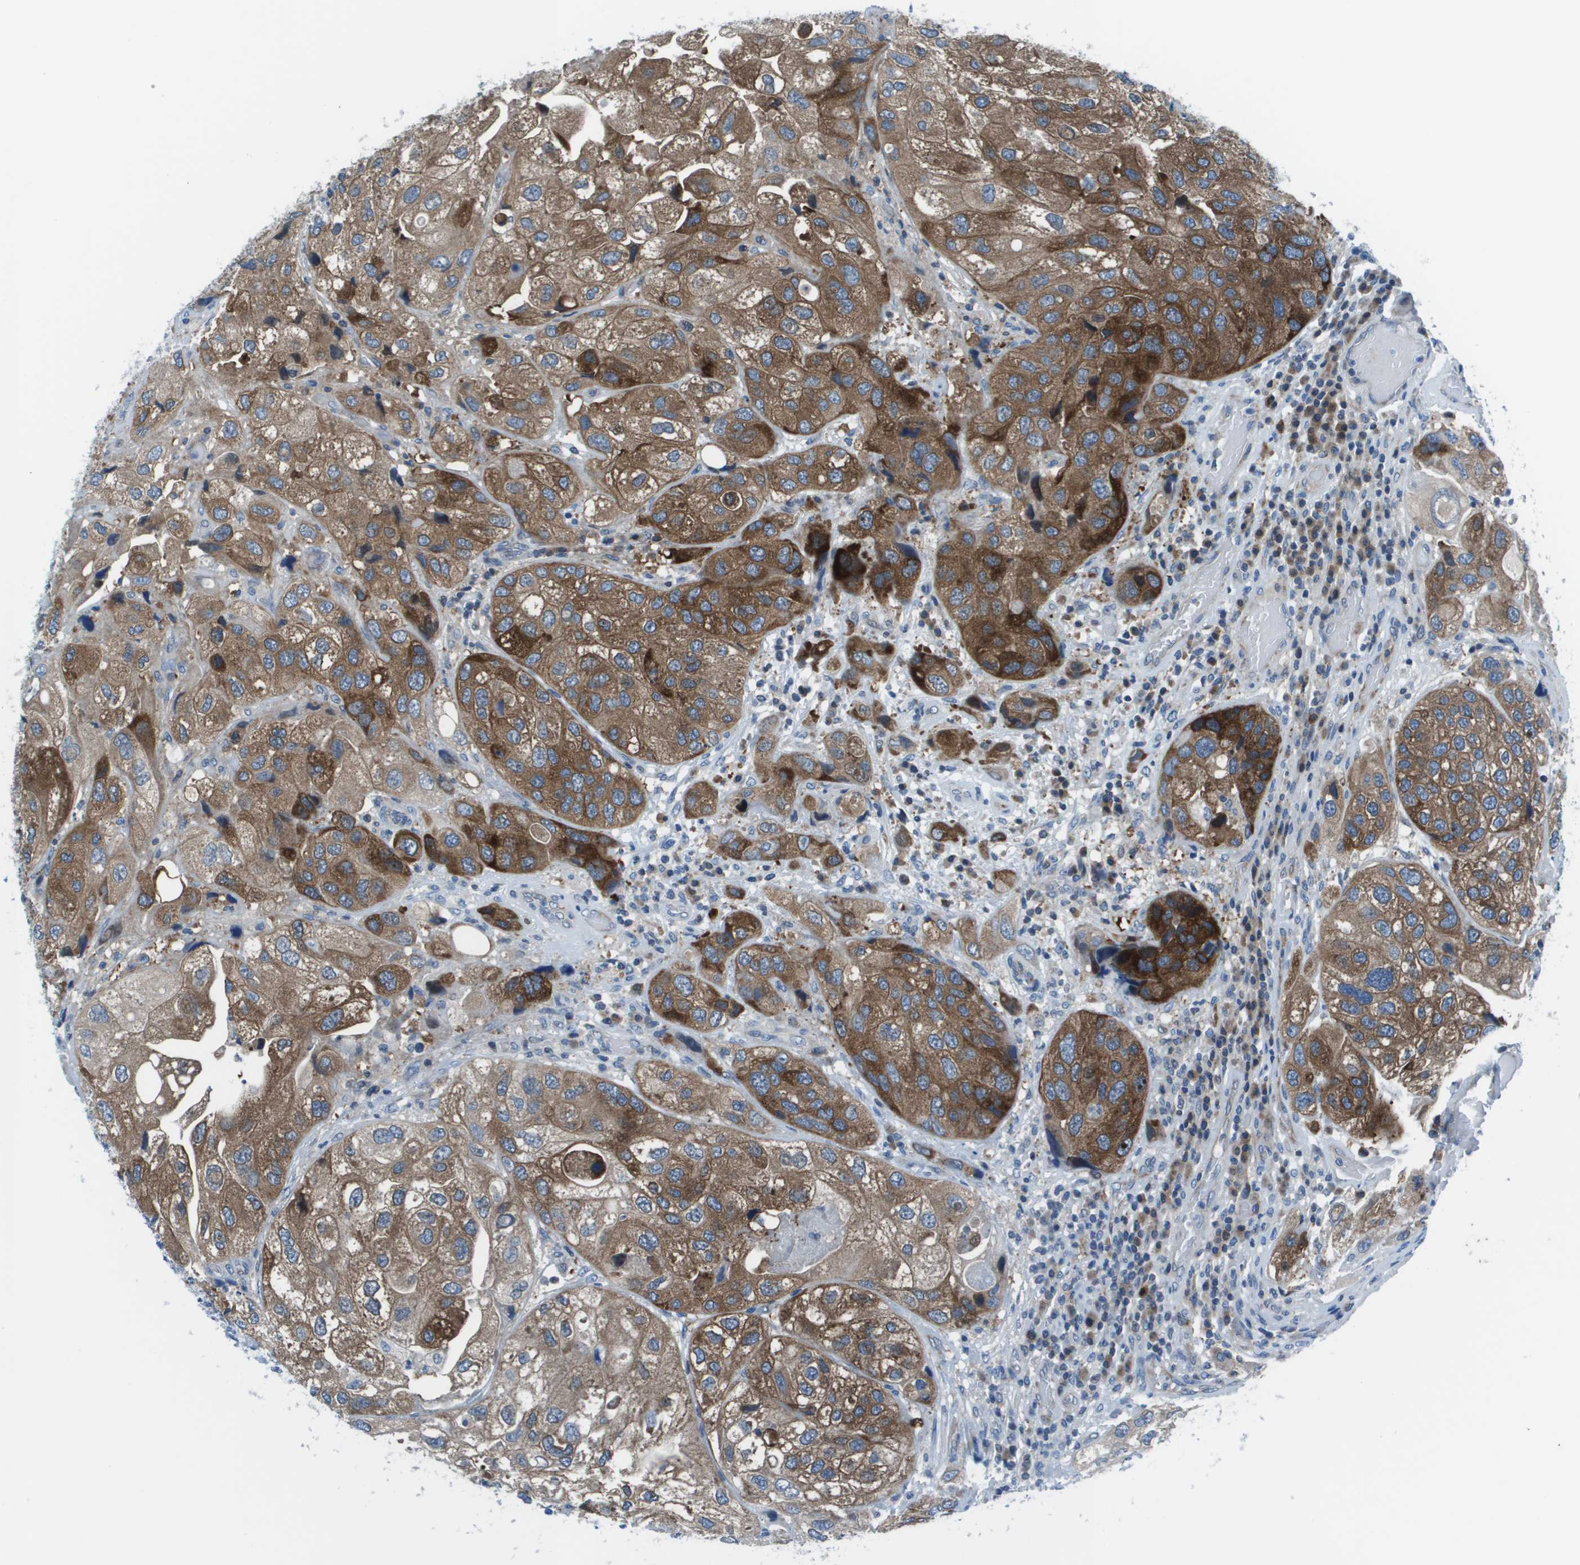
{"staining": {"intensity": "strong", "quantity": ">75%", "location": "cytoplasmic/membranous"}, "tissue": "urothelial cancer", "cell_type": "Tumor cells", "image_type": "cancer", "snomed": [{"axis": "morphology", "description": "Urothelial carcinoma, High grade"}, {"axis": "topography", "description": "Urinary bladder"}], "caption": "Protein staining demonstrates strong cytoplasmic/membranous expression in approximately >75% of tumor cells in high-grade urothelial carcinoma.", "gene": "STIP1", "patient": {"sex": "female", "age": 64}}